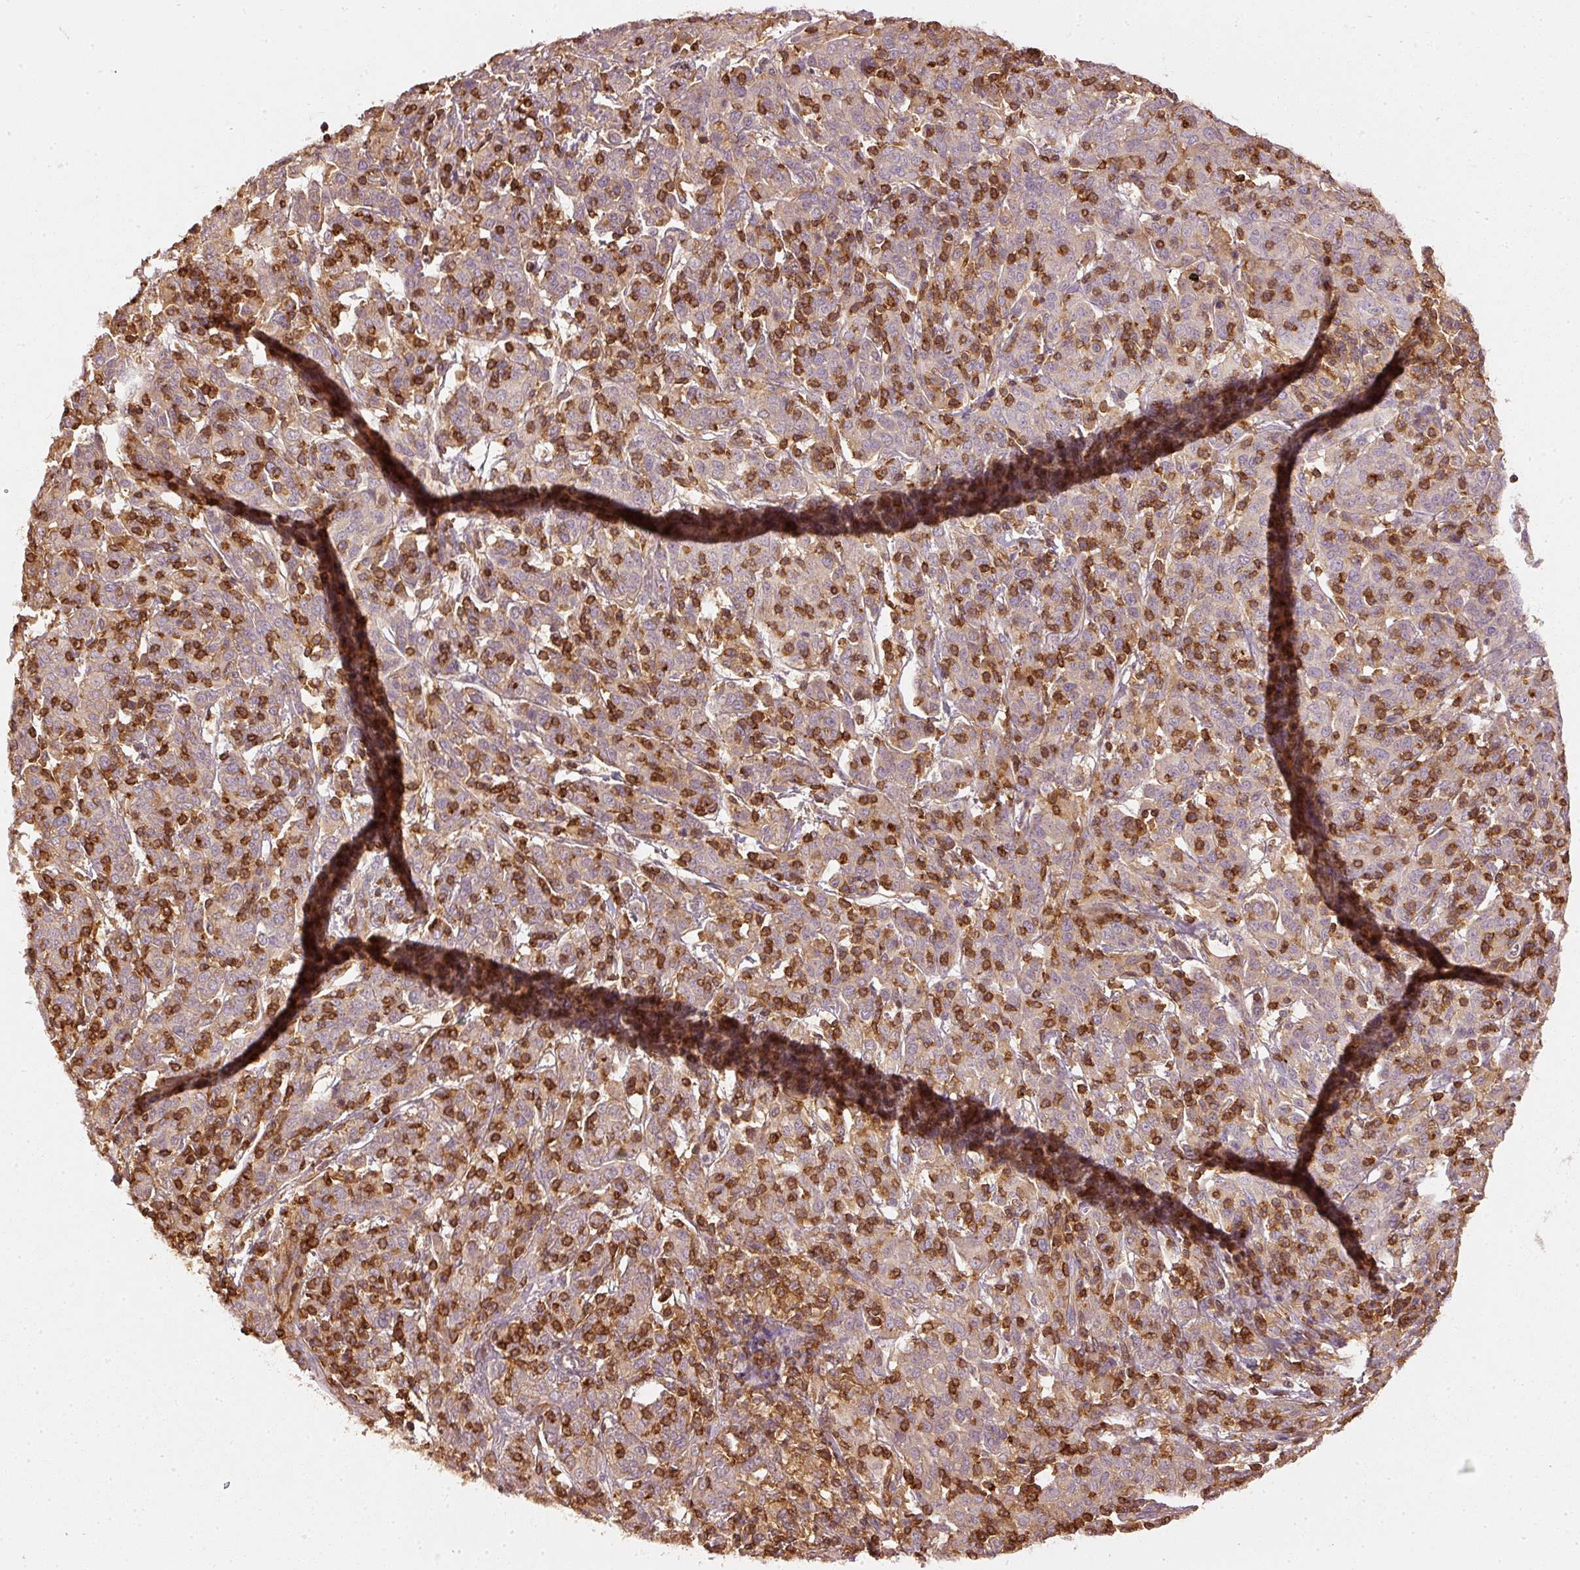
{"staining": {"intensity": "weak", "quantity": "25%-75%", "location": "cytoplasmic/membranous"}, "tissue": "cervical cancer", "cell_type": "Tumor cells", "image_type": "cancer", "snomed": [{"axis": "morphology", "description": "Squamous cell carcinoma, NOS"}, {"axis": "topography", "description": "Cervix"}], "caption": "Tumor cells reveal low levels of weak cytoplasmic/membranous expression in approximately 25%-75% of cells in cervical cancer.", "gene": "EVL", "patient": {"sex": "female", "age": 67}}